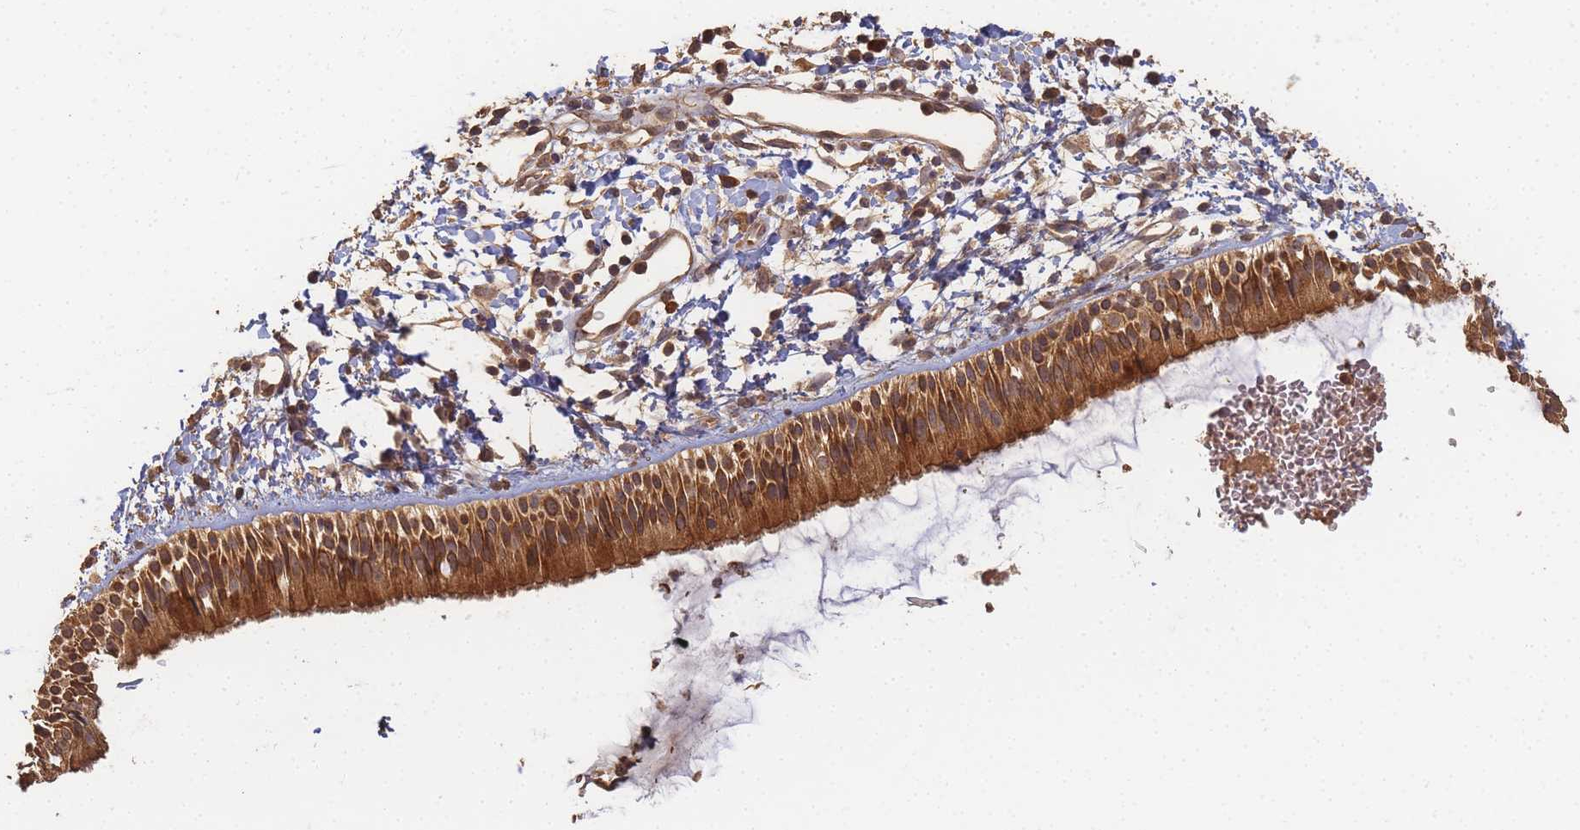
{"staining": {"intensity": "strong", "quantity": ">75%", "location": "cytoplasmic/membranous"}, "tissue": "nasopharynx", "cell_type": "Respiratory epithelial cells", "image_type": "normal", "snomed": [{"axis": "morphology", "description": "Normal tissue, NOS"}, {"axis": "topography", "description": "Nasopharynx"}], "caption": "A brown stain shows strong cytoplasmic/membranous staining of a protein in respiratory epithelial cells of benign nasopharynx. (DAB (3,3'-diaminobenzidine) = brown stain, brightfield microscopy at high magnification).", "gene": "ALKBH1", "patient": {"sex": "male", "age": 22}}